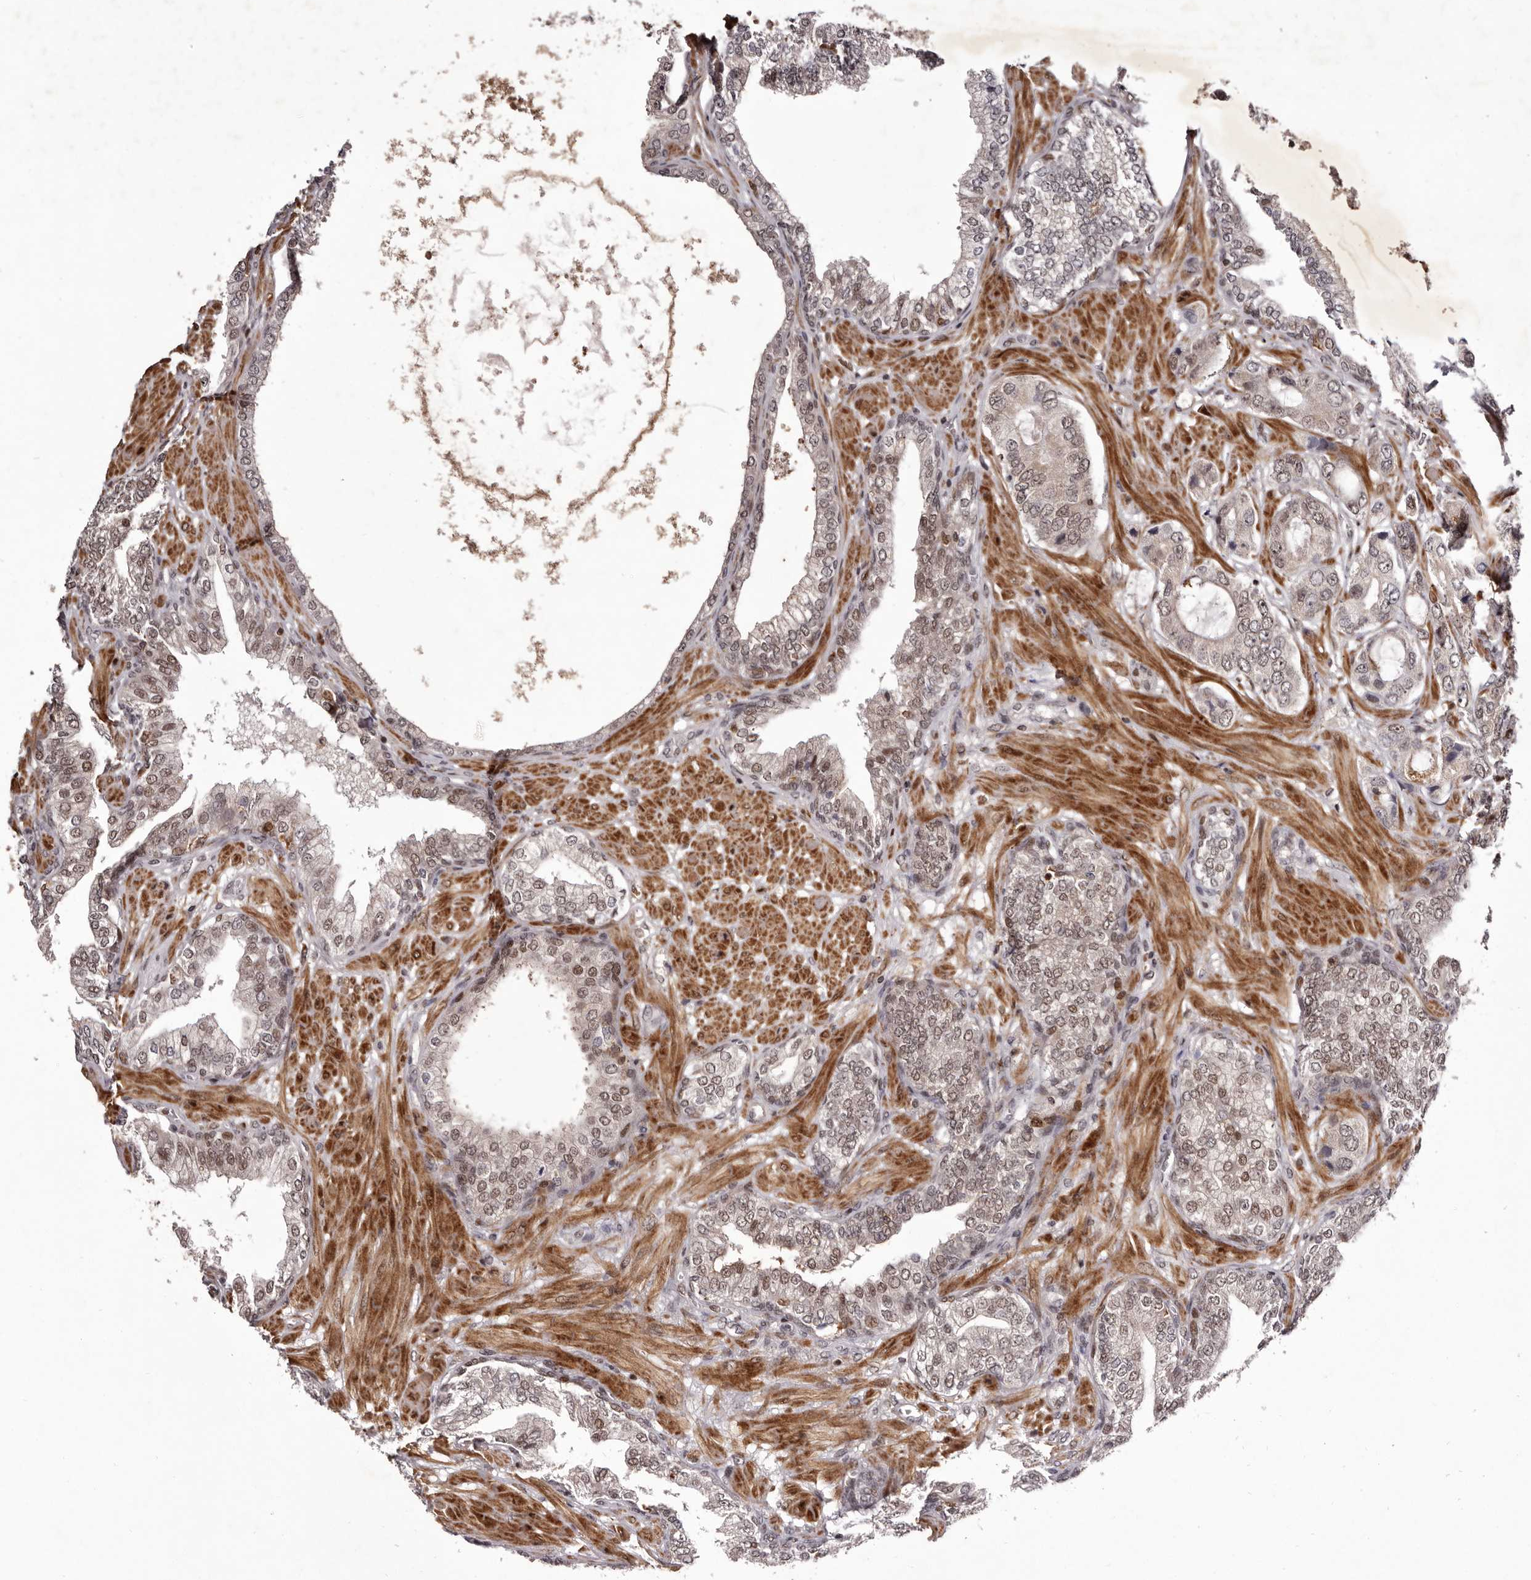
{"staining": {"intensity": "weak", "quantity": ">75%", "location": "nuclear"}, "tissue": "prostate cancer", "cell_type": "Tumor cells", "image_type": "cancer", "snomed": [{"axis": "morphology", "description": "Adenocarcinoma, High grade"}, {"axis": "topography", "description": "Prostate"}], "caption": "Prostate adenocarcinoma (high-grade) stained with a protein marker reveals weak staining in tumor cells.", "gene": "FBXO5", "patient": {"sex": "male", "age": 59}}